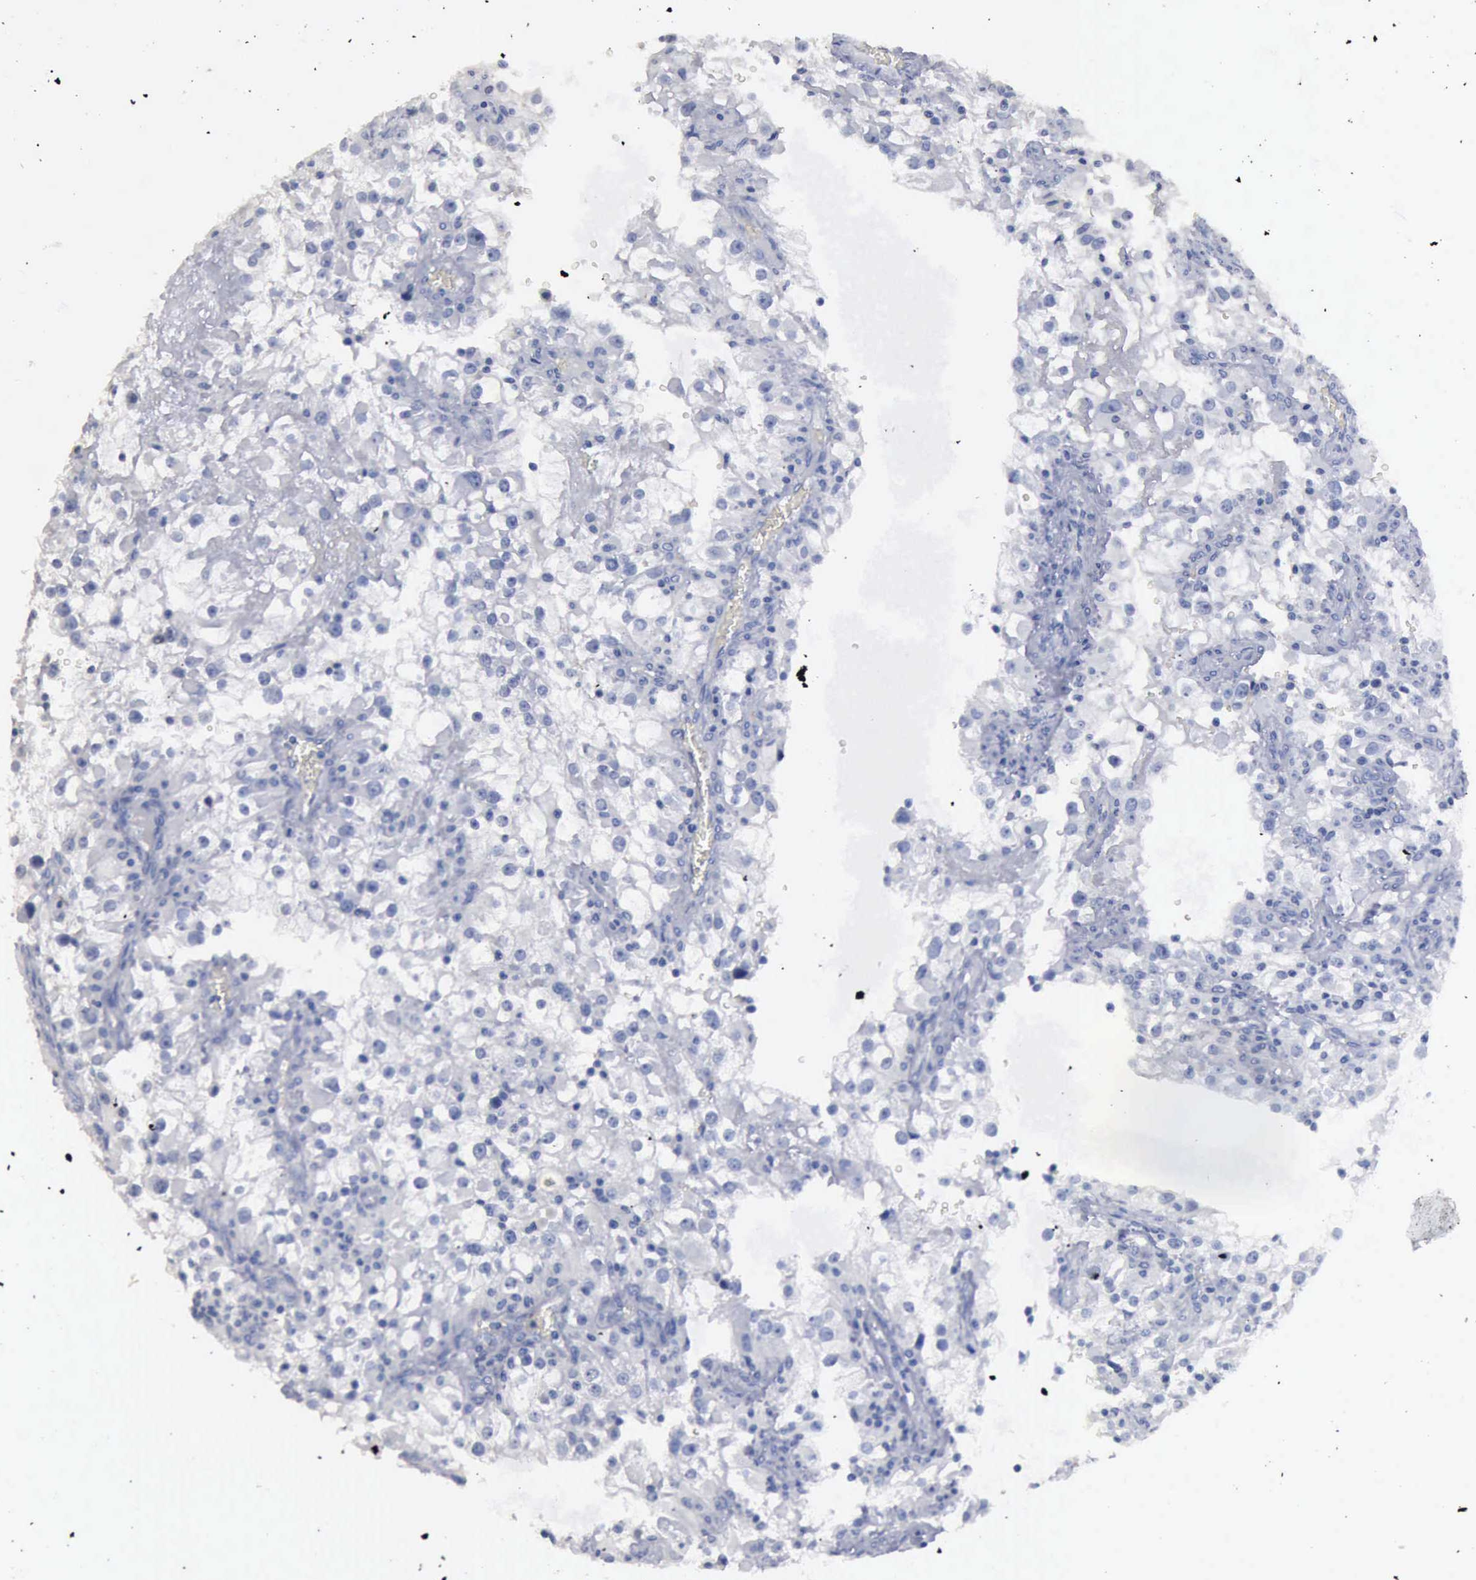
{"staining": {"intensity": "negative", "quantity": "none", "location": "none"}, "tissue": "renal cancer", "cell_type": "Tumor cells", "image_type": "cancer", "snomed": [{"axis": "morphology", "description": "Adenocarcinoma, NOS"}, {"axis": "topography", "description": "Kidney"}], "caption": "A high-resolution micrograph shows IHC staining of adenocarcinoma (renal), which reveals no significant positivity in tumor cells. The staining is performed using DAB brown chromogen with nuclei counter-stained in using hematoxylin.", "gene": "CRKL", "patient": {"sex": "female", "age": 52}}